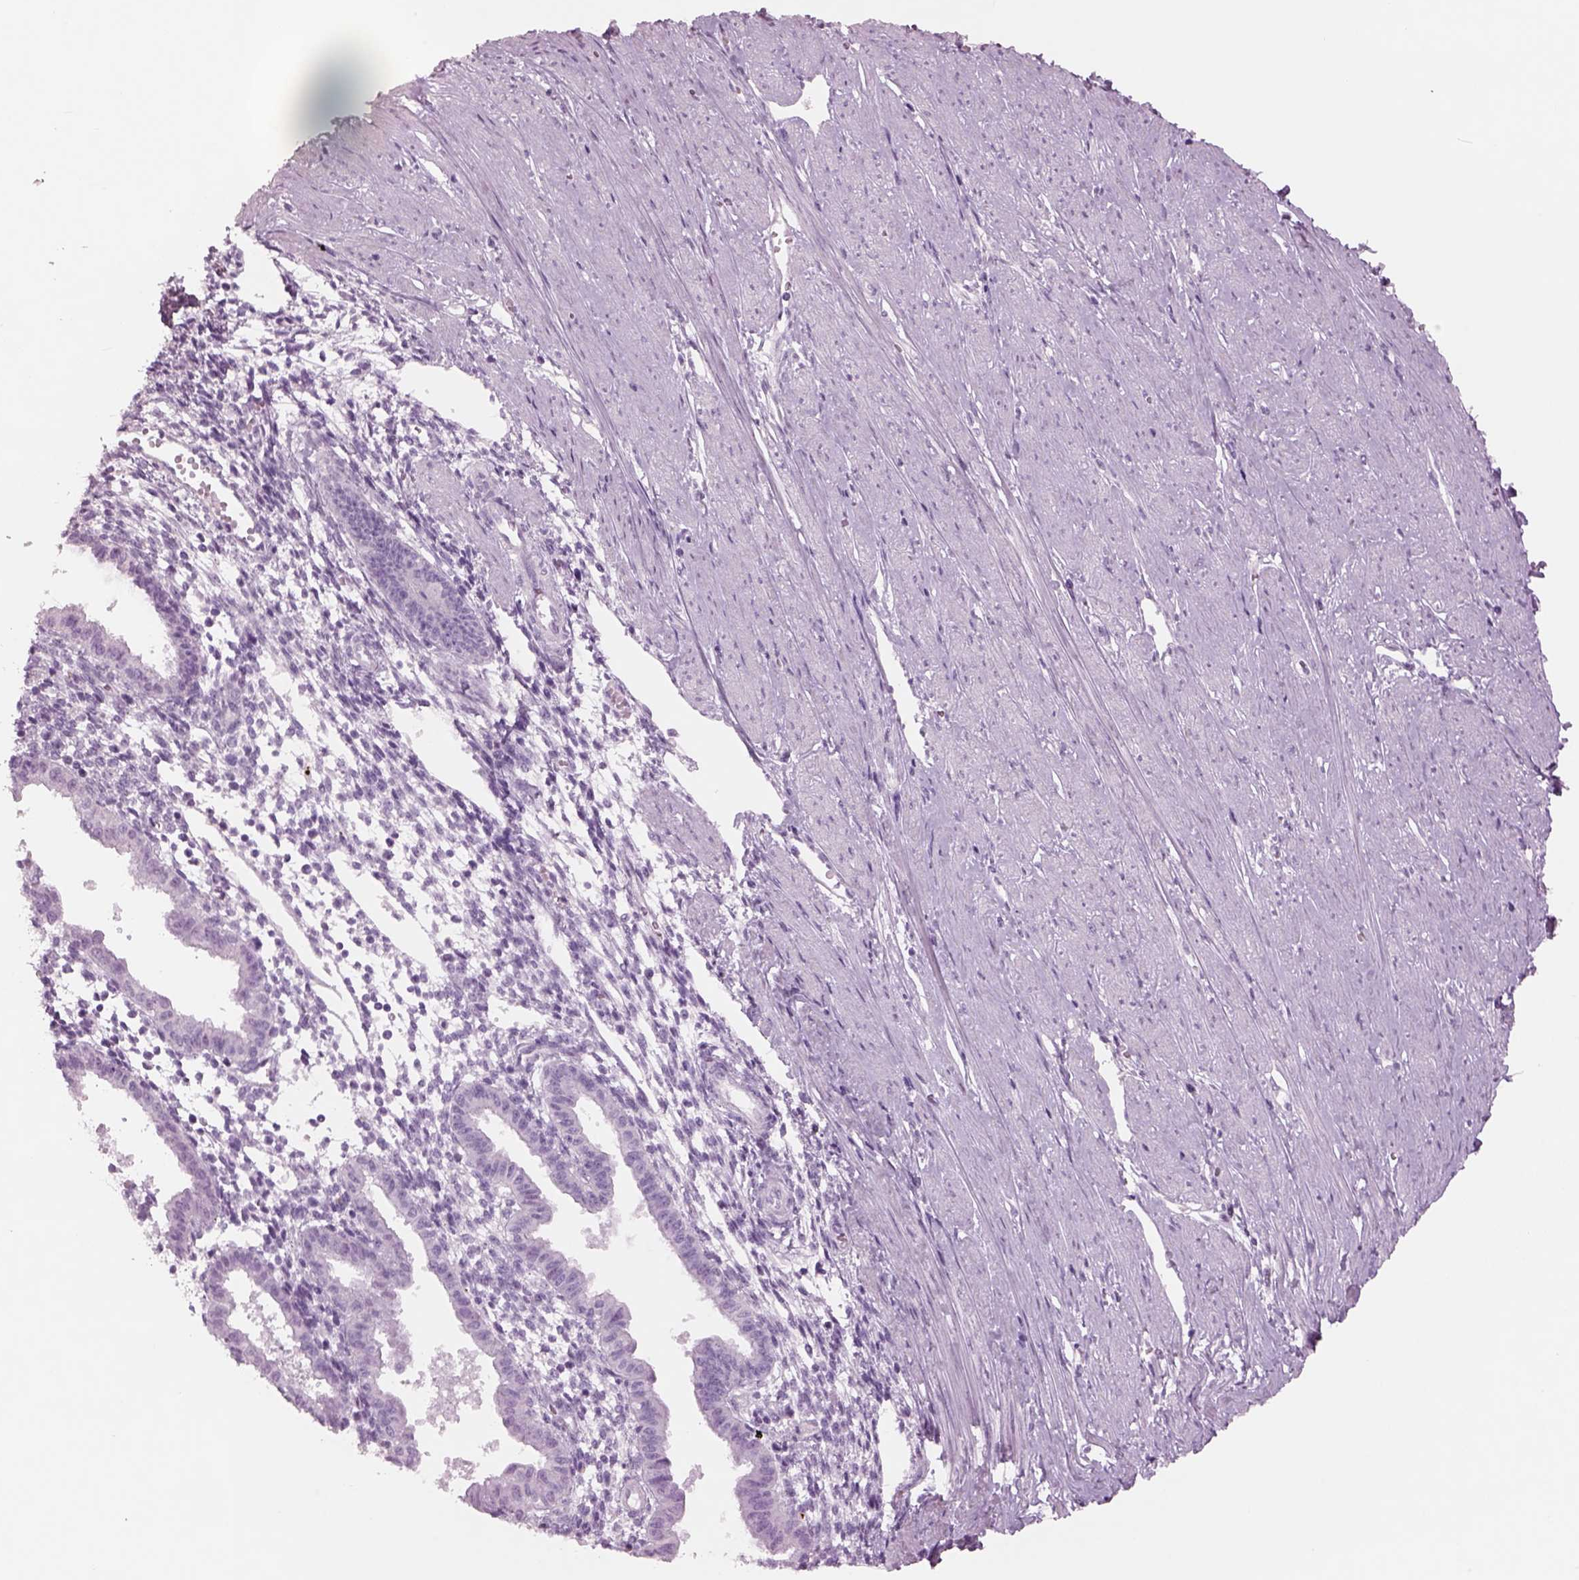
{"staining": {"intensity": "negative", "quantity": "none", "location": "none"}, "tissue": "endometrium", "cell_type": "Cells in endometrial stroma", "image_type": "normal", "snomed": [{"axis": "morphology", "description": "Normal tissue, NOS"}, {"axis": "topography", "description": "Endometrium"}], "caption": "DAB (3,3'-diaminobenzidine) immunohistochemical staining of normal human endometrium displays no significant staining in cells in endometrial stroma.", "gene": "RHO", "patient": {"sex": "female", "age": 37}}